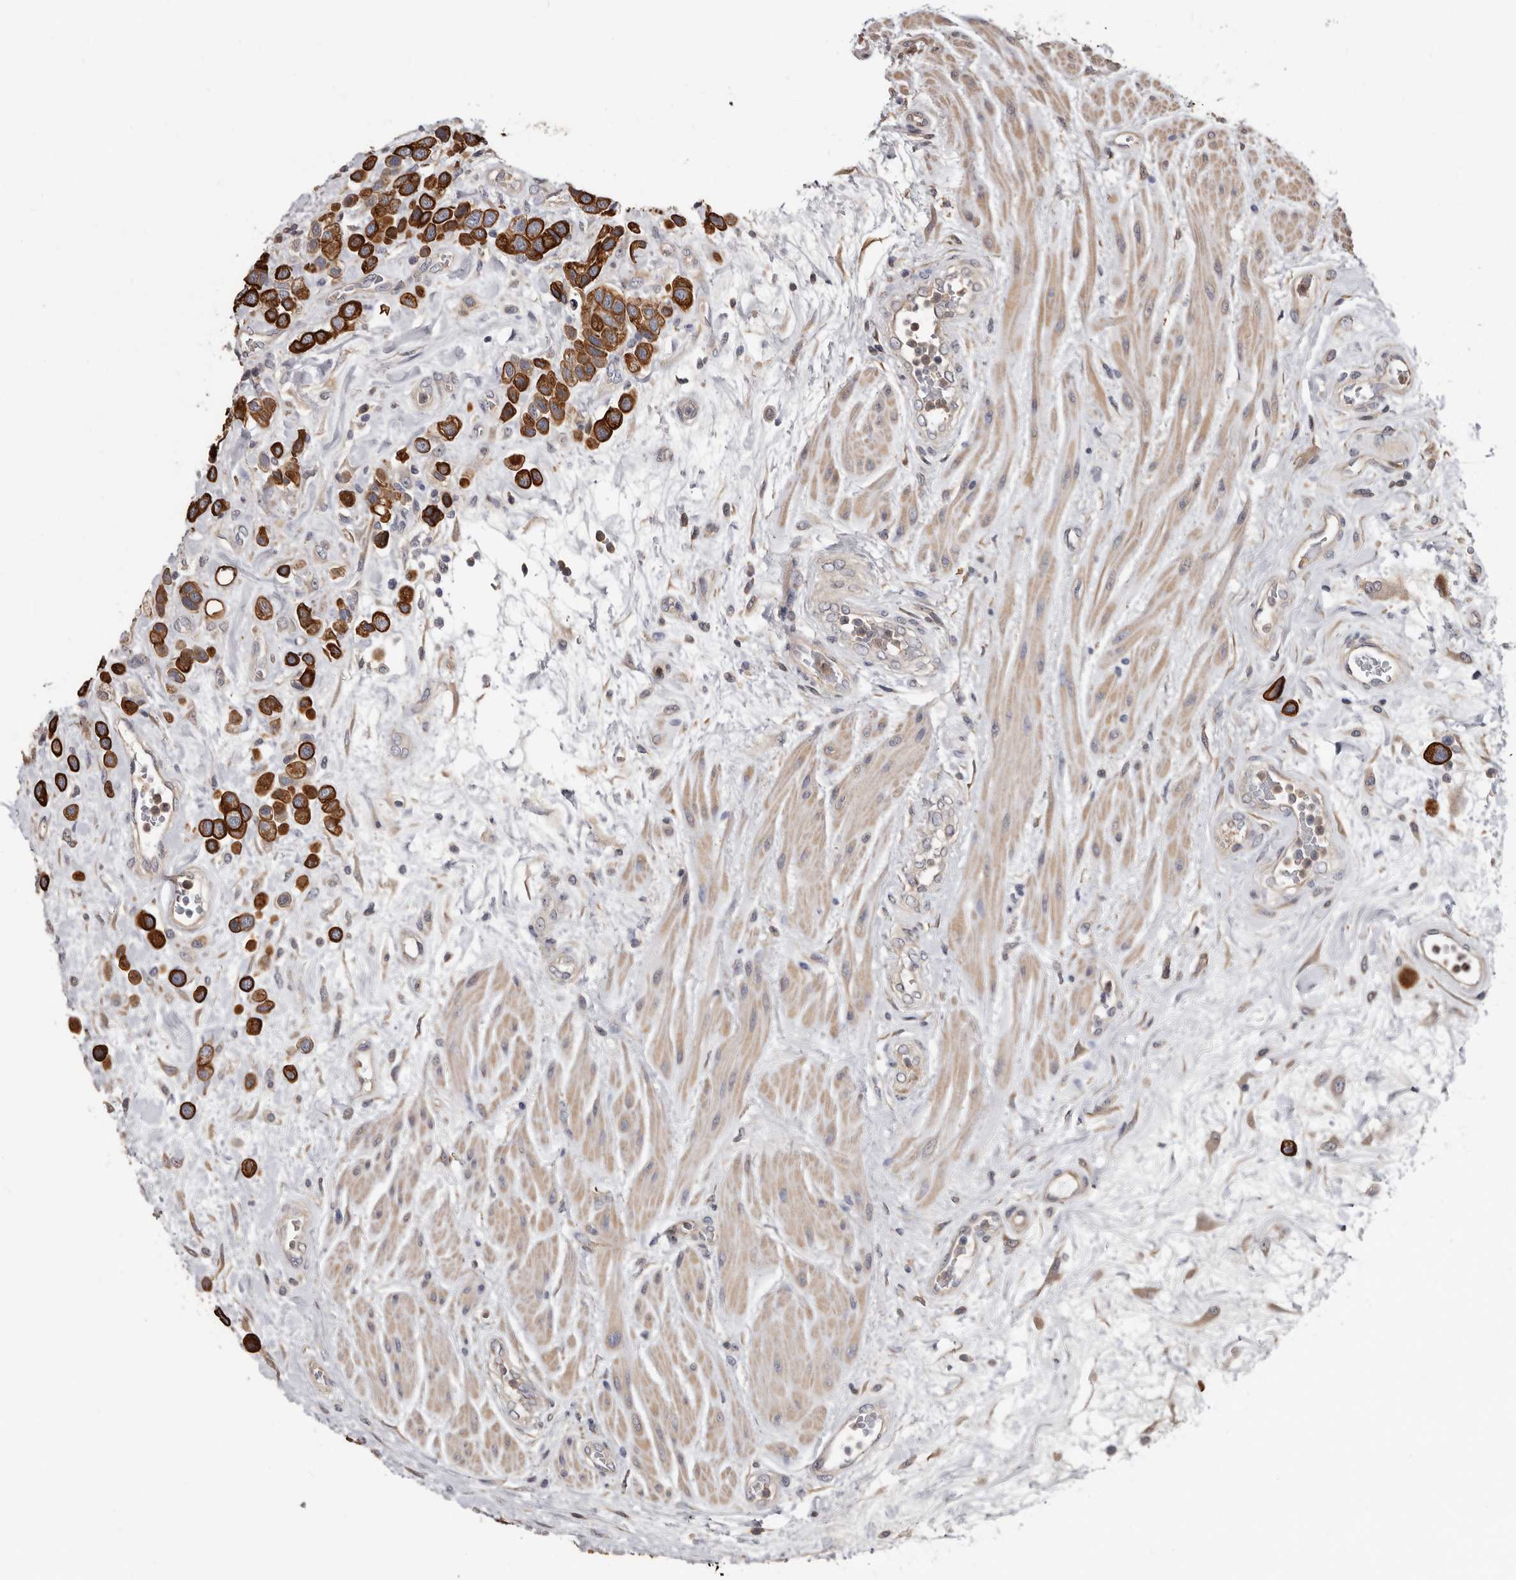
{"staining": {"intensity": "strong", "quantity": ">75%", "location": "cytoplasmic/membranous"}, "tissue": "urothelial cancer", "cell_type": "Tumor cells", "image_type": "cancer", "snomed": [{"axis": "morphology", "description": "Urothelial carcinoma, High grade"}, {"axis": "topography", "description": "Urinary bladder"}], "caption": "The photomicrograph displays immunohistochemical staining of urothelial cancer. There is strong cytoplasmic/membranous staining is seen in about >75% of tumor cells. Nuclei are stained in blue.", "gene": "MRPL18", "patient": {"sex": "male", "age": 50}}